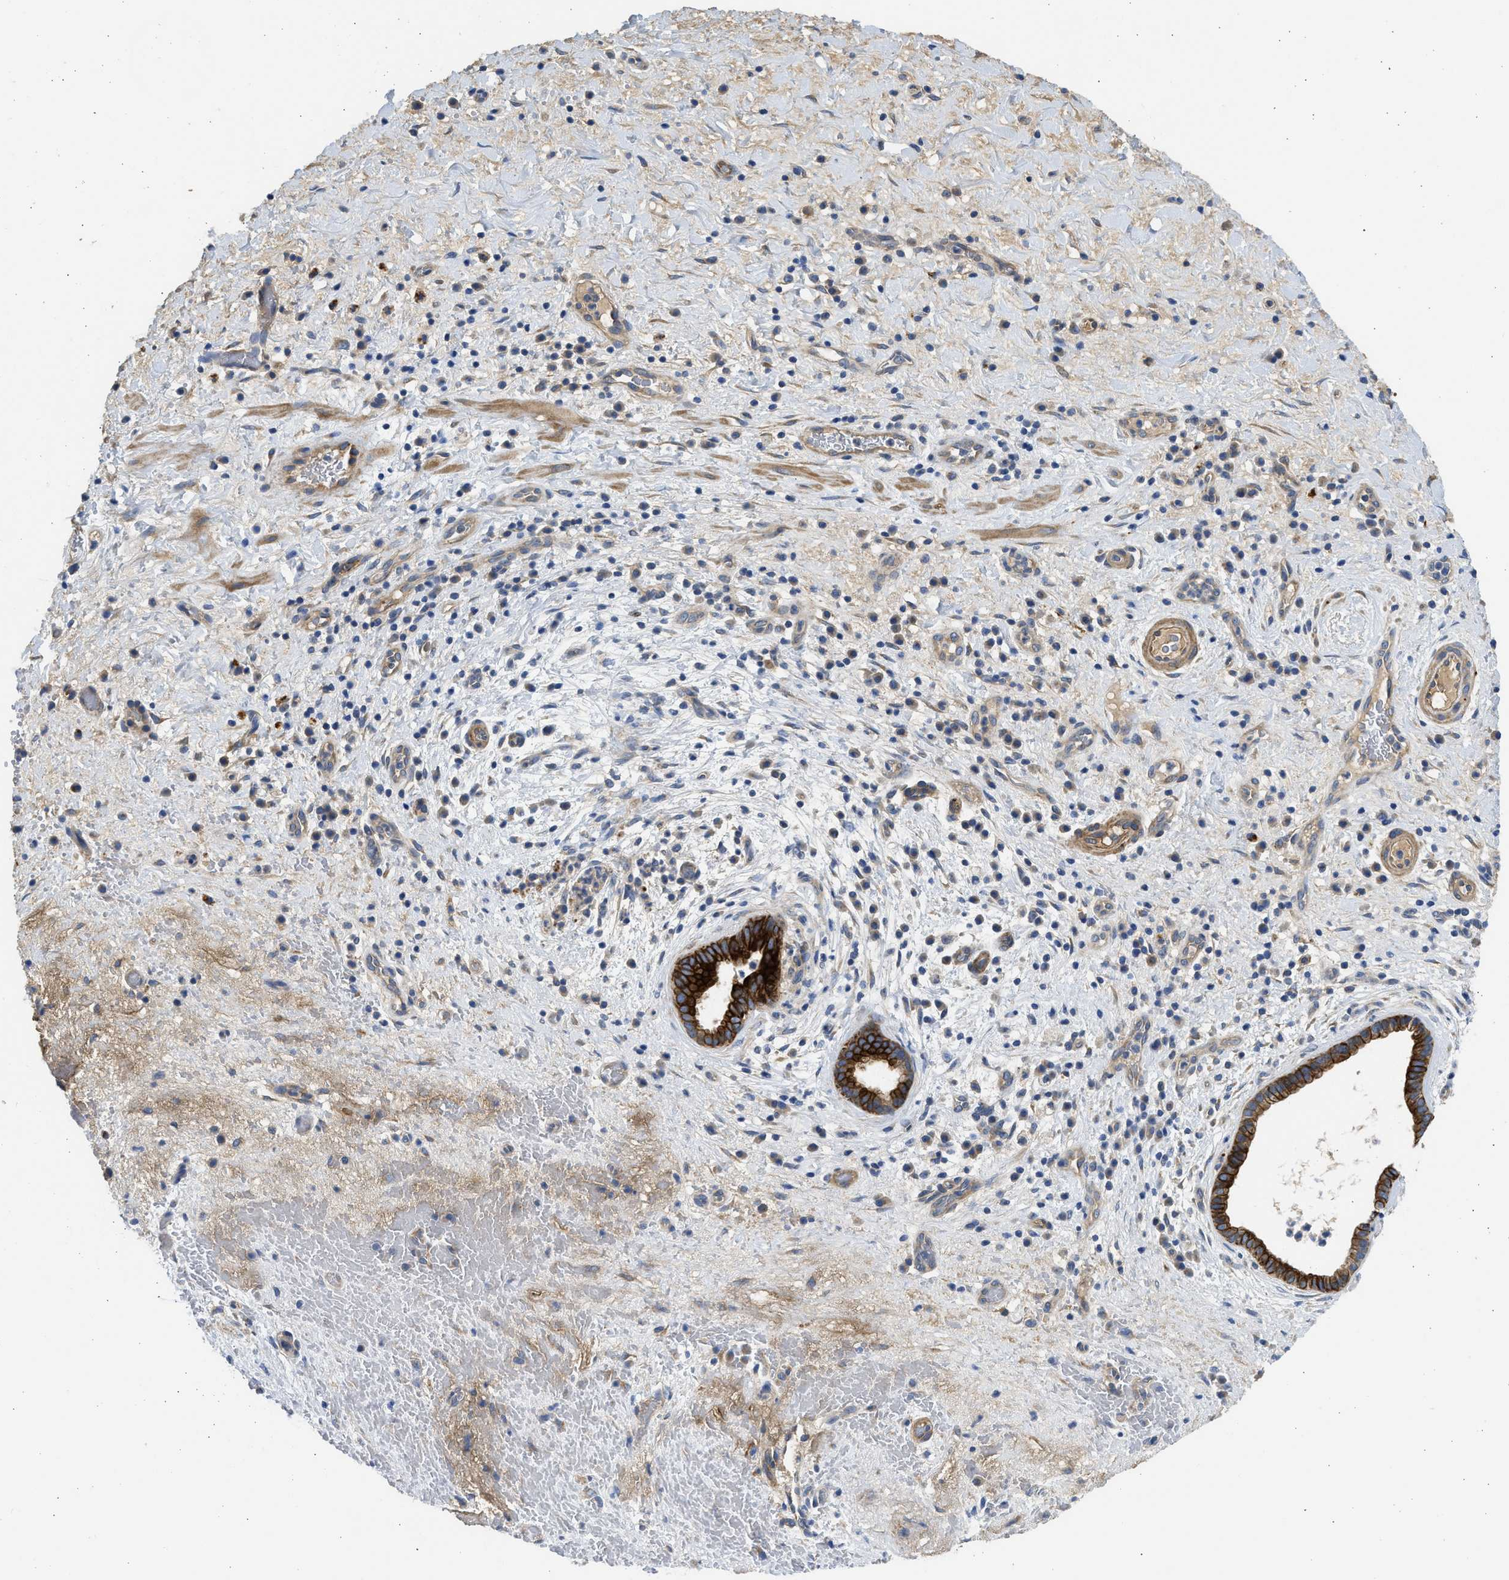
{"staining": {"intensity": "strong", "quantity": ">75%", "location": "cytoplasmic/membranous"}, "tissue": "liver cancer", "cell_type": "Tumor cells", "image_type": "cancer", "snomed": [{"axis": "morphology", "description": "Cholangiocarcinoma"}, {"axis": "topography", "description": "Liver"}], "caption": "Strong cytoplasmic/membranous positivity for a protein is seen in approximately >75% of tumor cells of liver cholangiocarcinoma using IHC.", "gene": "CSRNP2", "patient": {"sex": "female", "age": 38}}